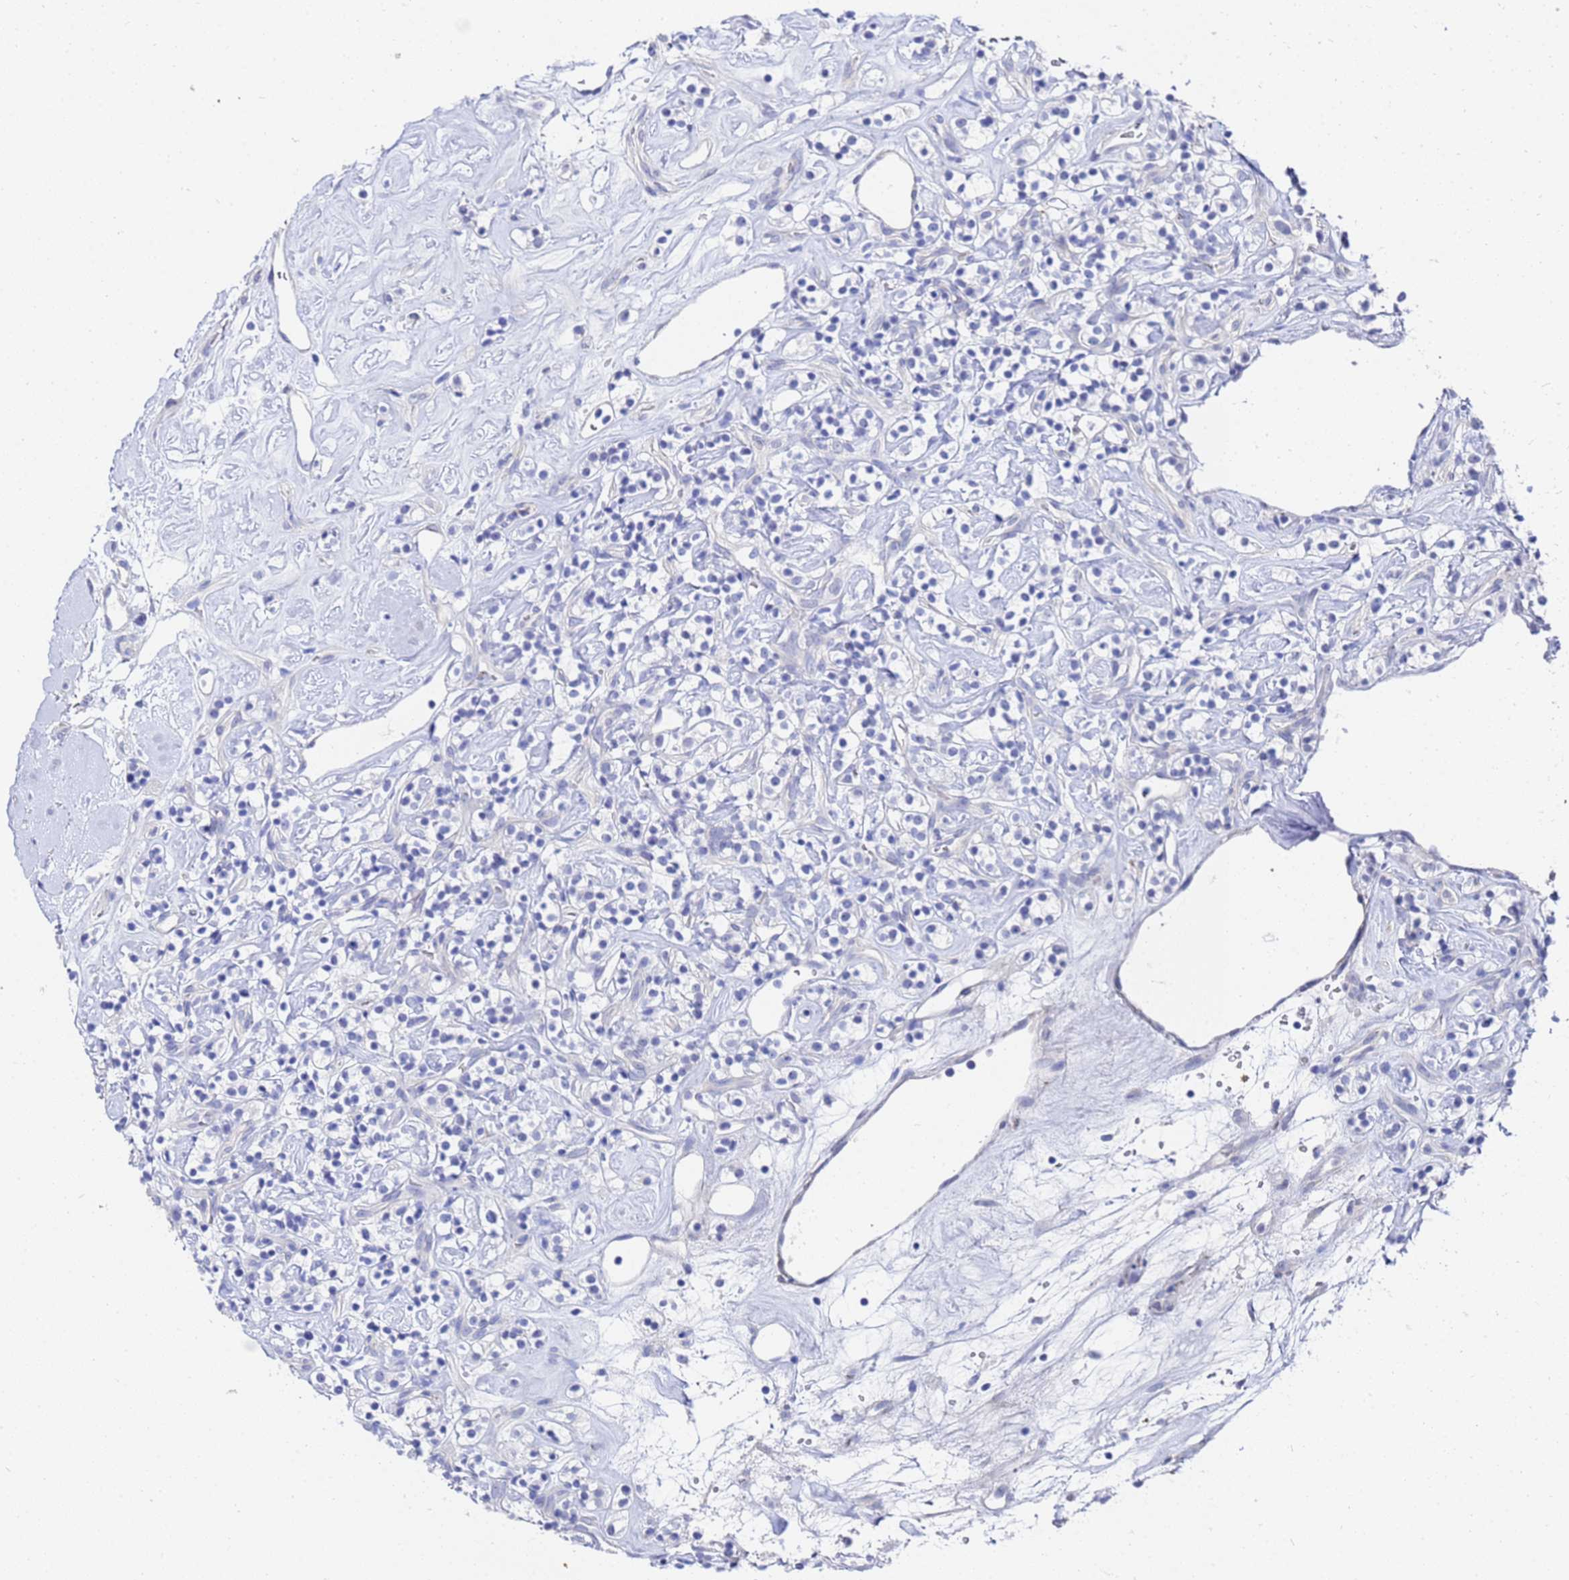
{"staining": {"intensity": "negative", "quantity": "none", "location": "none"}, "tissue": "renal cancer", "cell_type": "Tumor cells", "image_type": "cancer", "snomed": [{"axis": "morphology", "description": "Adenocarcinoma, NOS"}, {"axis": "topography", "description": "Kidney"}], "caption": "High magnification brightfield microscopy of renal cancer stained with DAB (3,3'-diaminobenzidine) (brown) and counterstained with hematoxylin (blue): tumor cells show no significant positivity.", "gene": "ZNF26", "patient": {"sex": "male", "age": 77}}